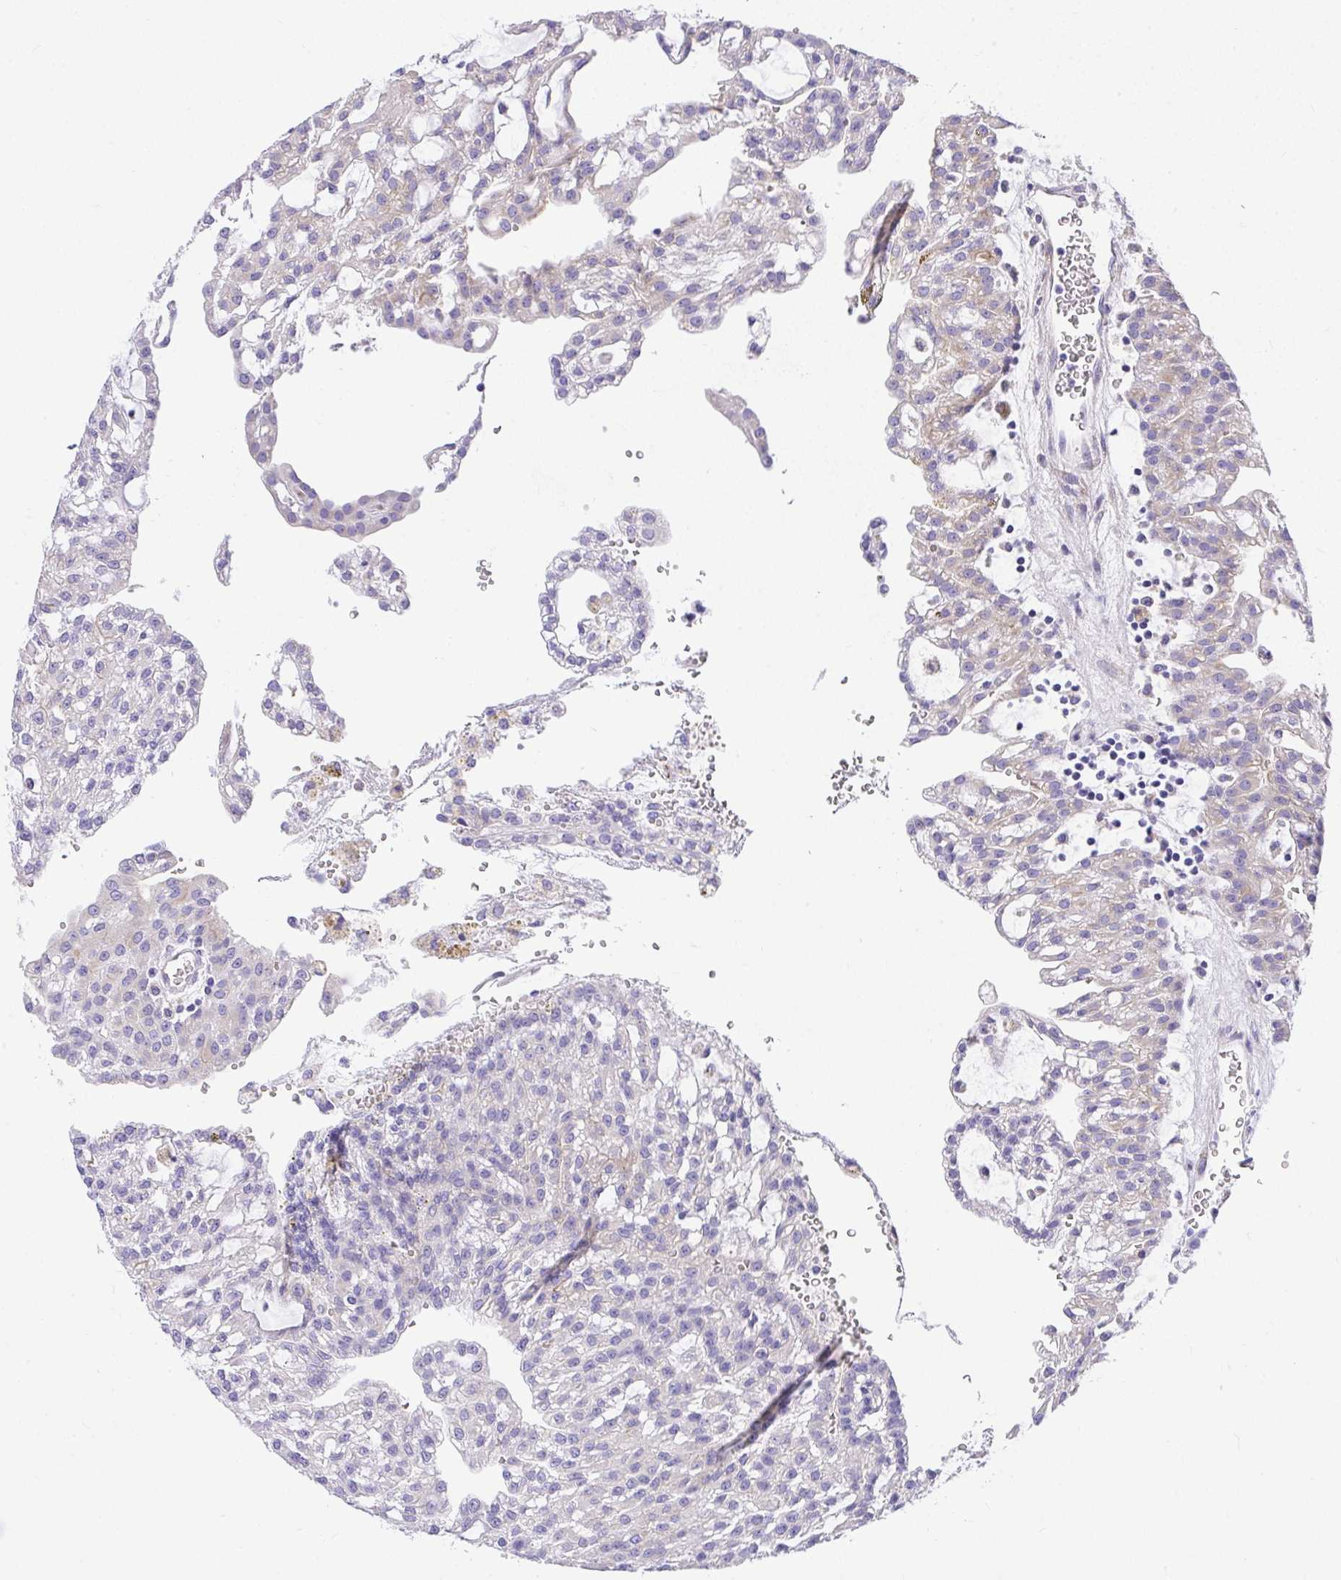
{"staining": {"intensity": "weak", "quantity": "<25%", "location": "cytoplasmic/membranous"}, "tissue": "renal cancer", "cell_type": "Tumor cells", "image_type": "cancer", "snomed": [{"axis": "morphology", "description": "Adenocarcinoma, NOS"}, {"axis": "topography", "description": "Kidney"}], "caption": "Adenocarcinoma (renal) was stained to show a protein in brown. There is no significant staining in tumor cells.", "gene": "ADRA2C", "patient": {"sex": "male", "age": 63}}